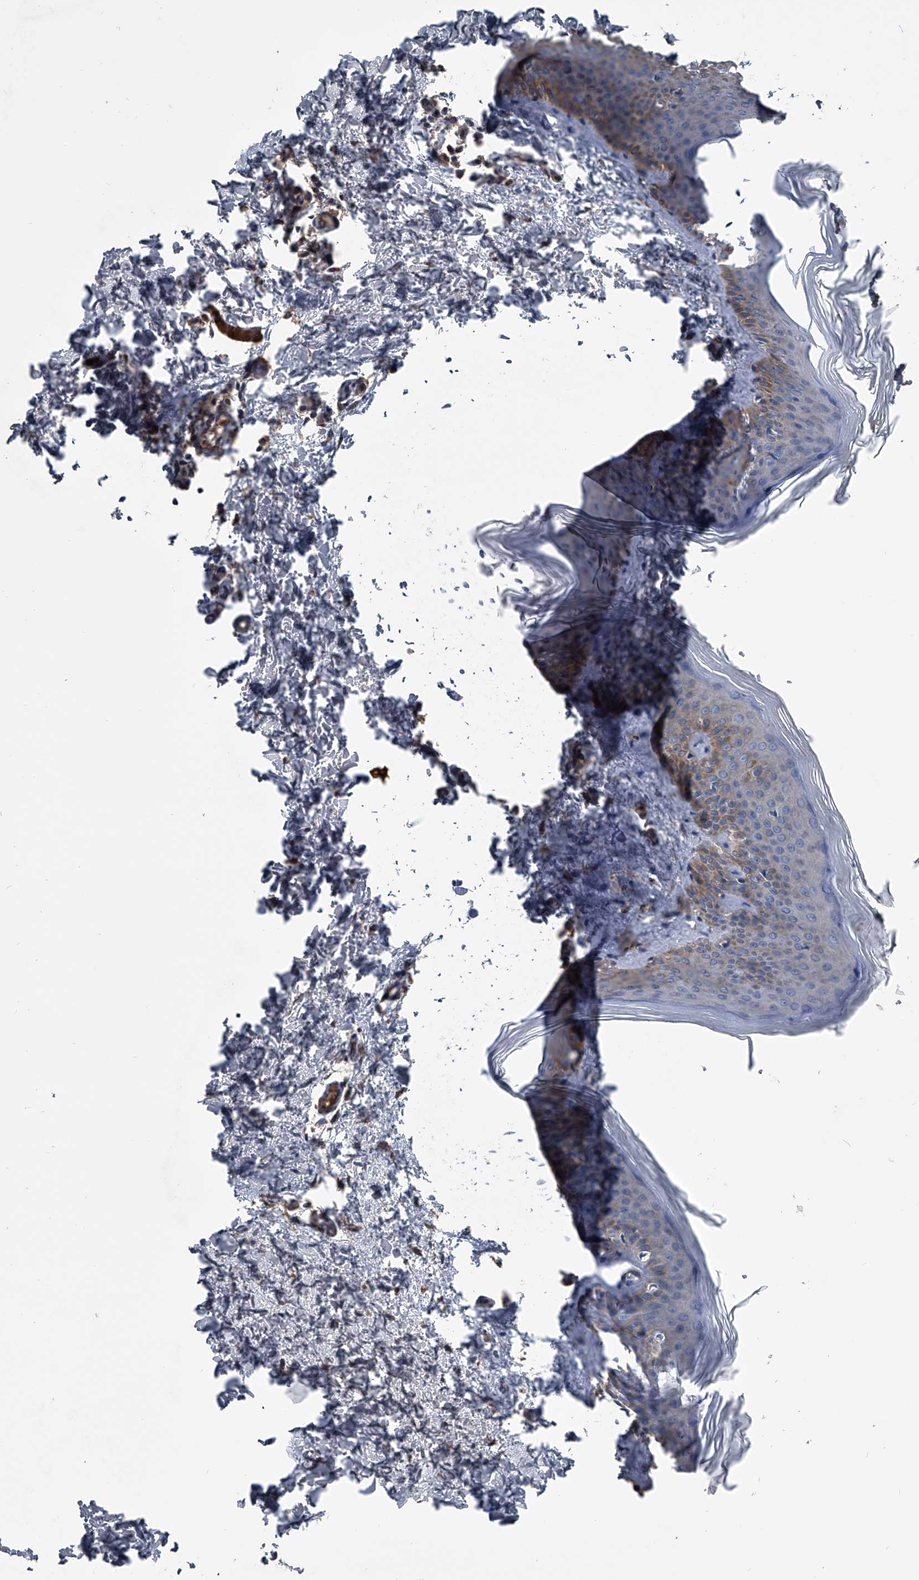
{"staining": {"intensity": "weak", "quantity": ">75%", "location": "cytoplasmic/membranous"}, "tissue": "skin", "cell_type": "Fibroblasts", "image_type": "normal", "snomed": [{"axis": "morphology", "description": "Normal tissue, NOS"}, {"axis": "topography", "description": "Skin"}], "caption": "Unremarkable skin was stained to show a protein in brown. There is low levels of weak cytoplasmic/membranous staining in about >75% of fibroblasts. The protein is stained brown, and the nuclei are stained in blue (DAB IHC with brightfield microscopy, high magnification).", "gene": "KIF13A", "patient": {"sex": "female", "age": 27}}